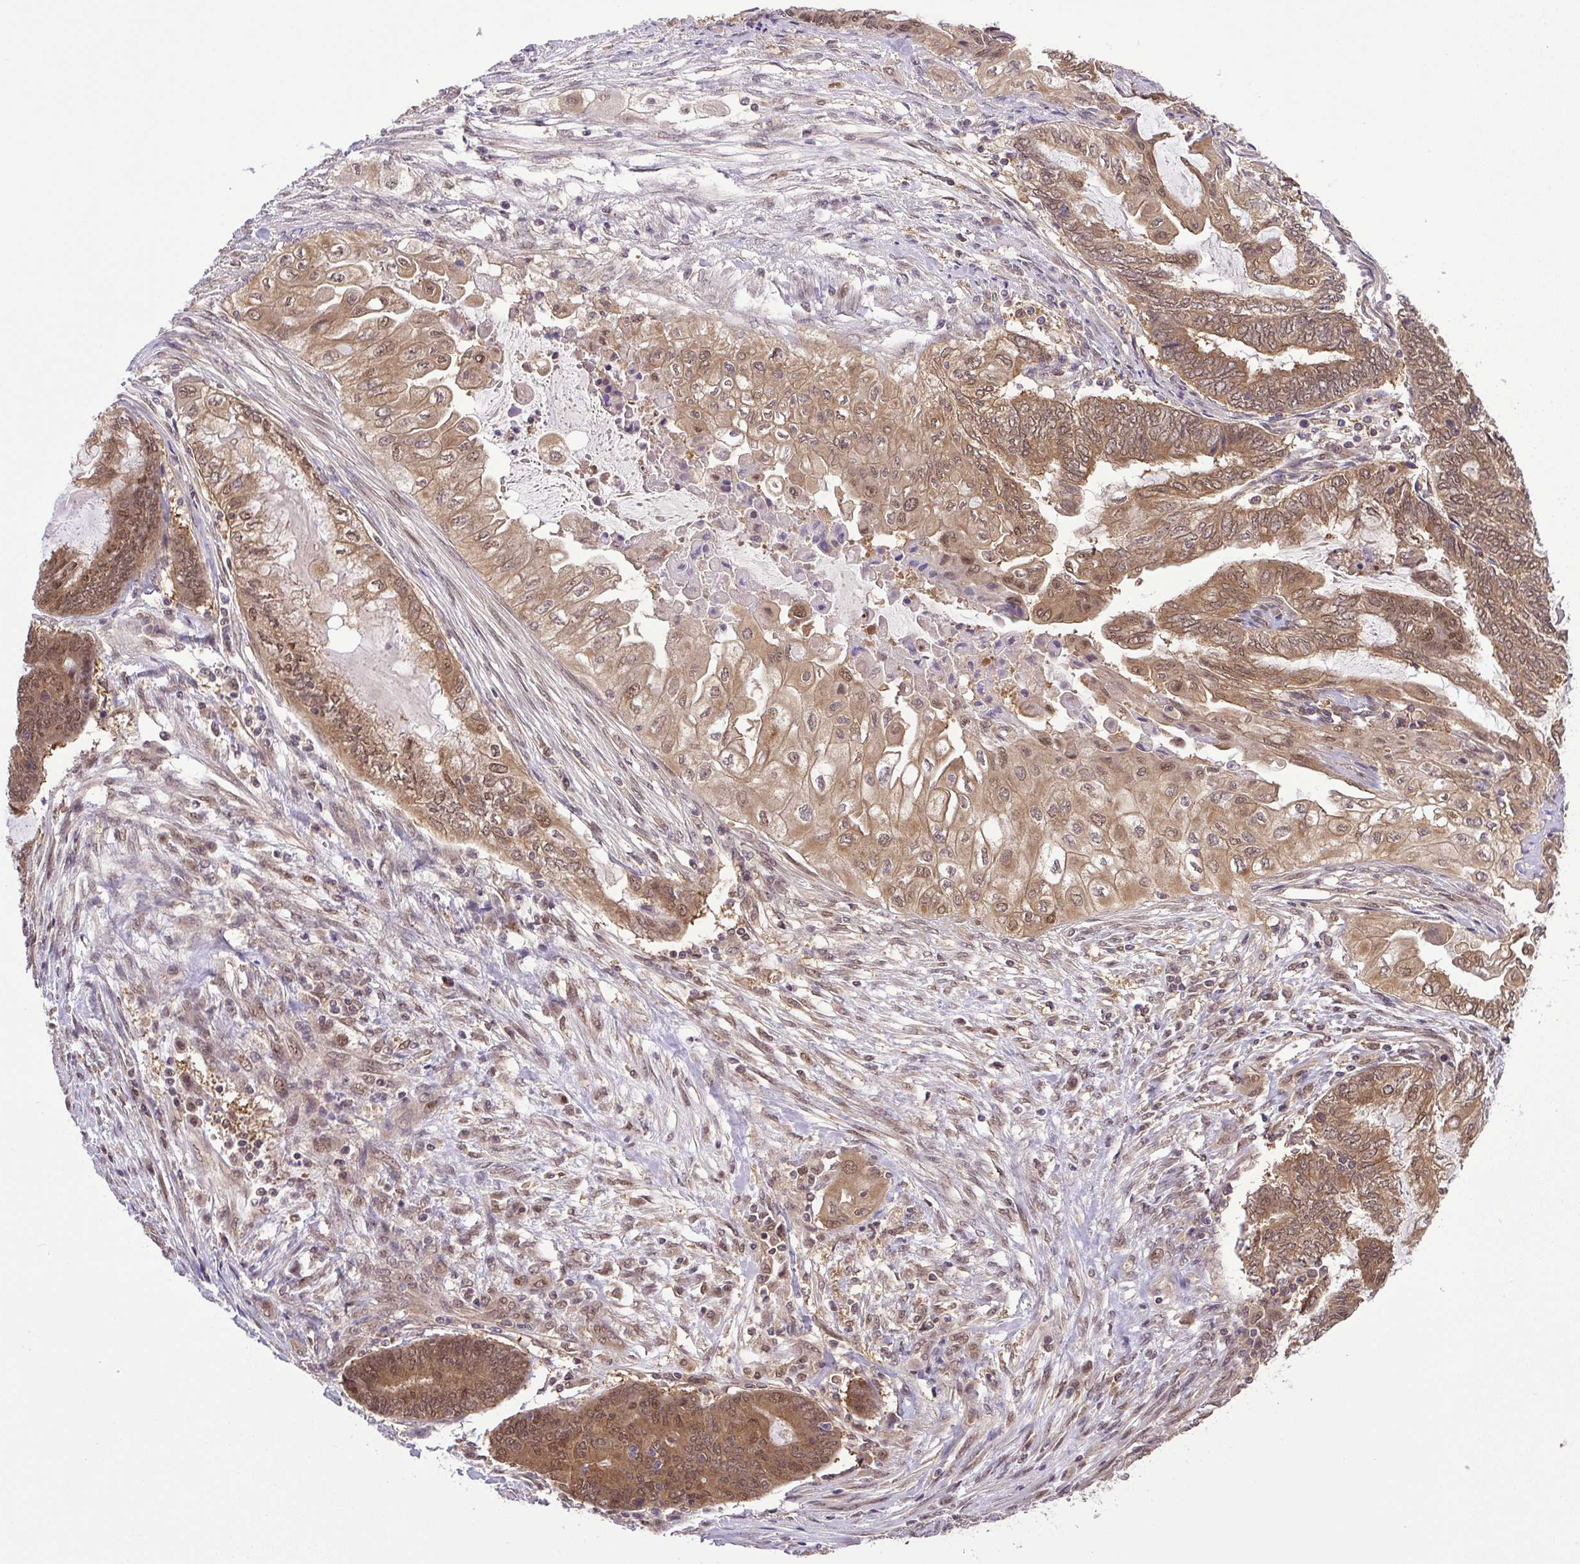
{"staining": {"intensity": "moderate", "quantity": ">75%", "location": "cytoplasmic/membranous,nuclear"}, "tissue": "endometrial cancer", "cell_type": "Tumor cells", "image_type": "cancer", "snomed": [{"axis": "morphology", "description": "Adenocarcinoma, NOS"}, {"axis": "topography", "description": "Uterus"}, {"axis": "topography", "description": "Endometrium"}], "caption": "Endometrial cancer stained for a protein shows moderate cytoplasmic/membranous and nuclear positivity in tumor cells.", "gene": "SGTA", "patient": {"sex": "female", "age": 70}}